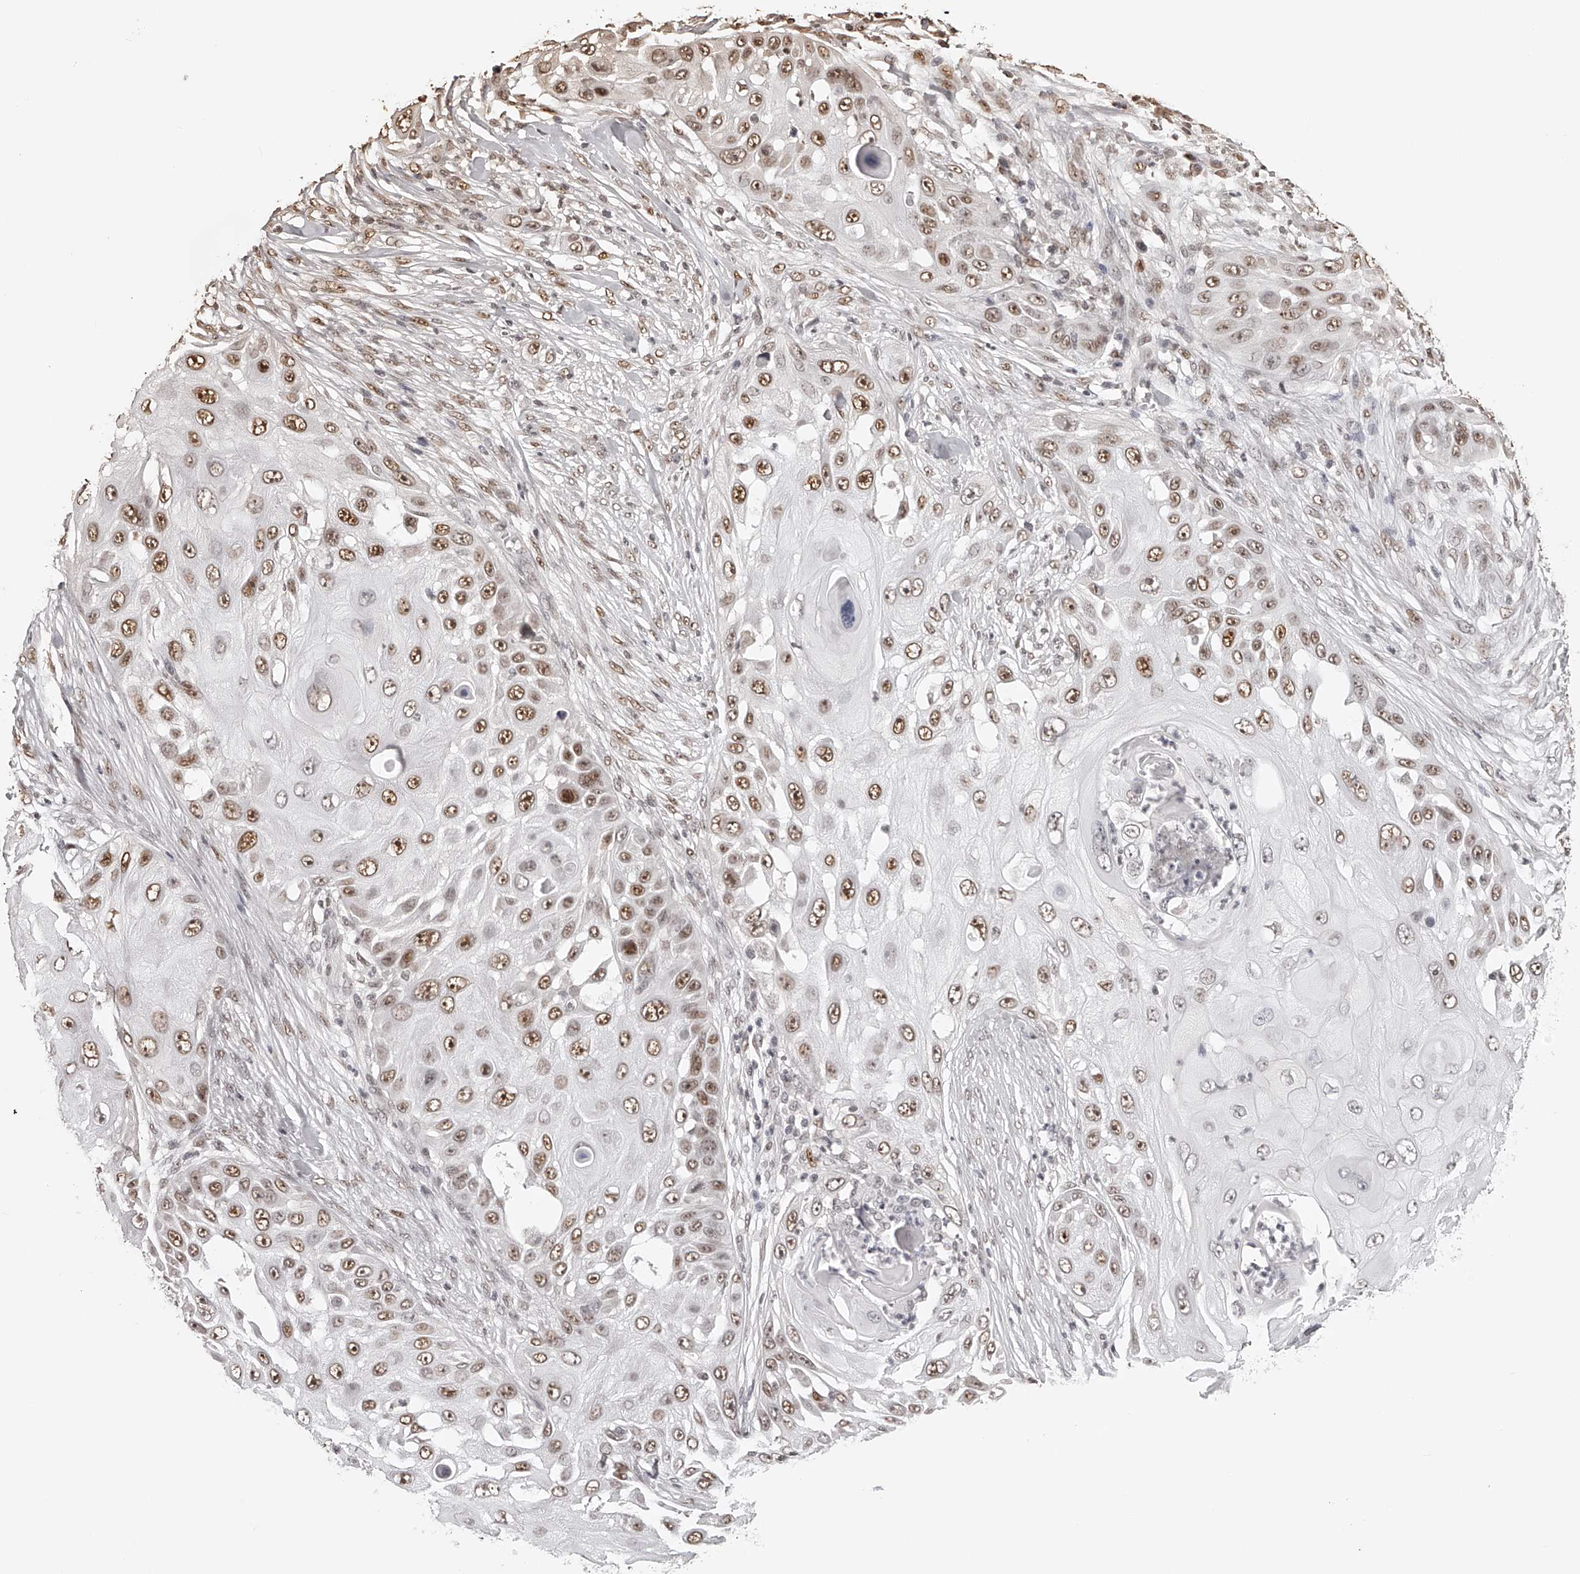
{"staining": {"intensity": "moderate", "quantity": ">75%", "location": "nuclear"}, "tissue": "skin cancer", "cell_type": "Tumor cells", "image_type": "cancer", "snomed": [{"axis": "morphology", "description": "Squamous cell carcinoma, NOS"}, {"axis": "topography", "description": "Skin"}], "caption": "This histopathology image reveals IHC staining of human skin cancer, with medium moderate nuclear staining in approximately >75% of tumor cells.", "gene": "ZNF503", "patient": {"sex": "female", "age": 44}}